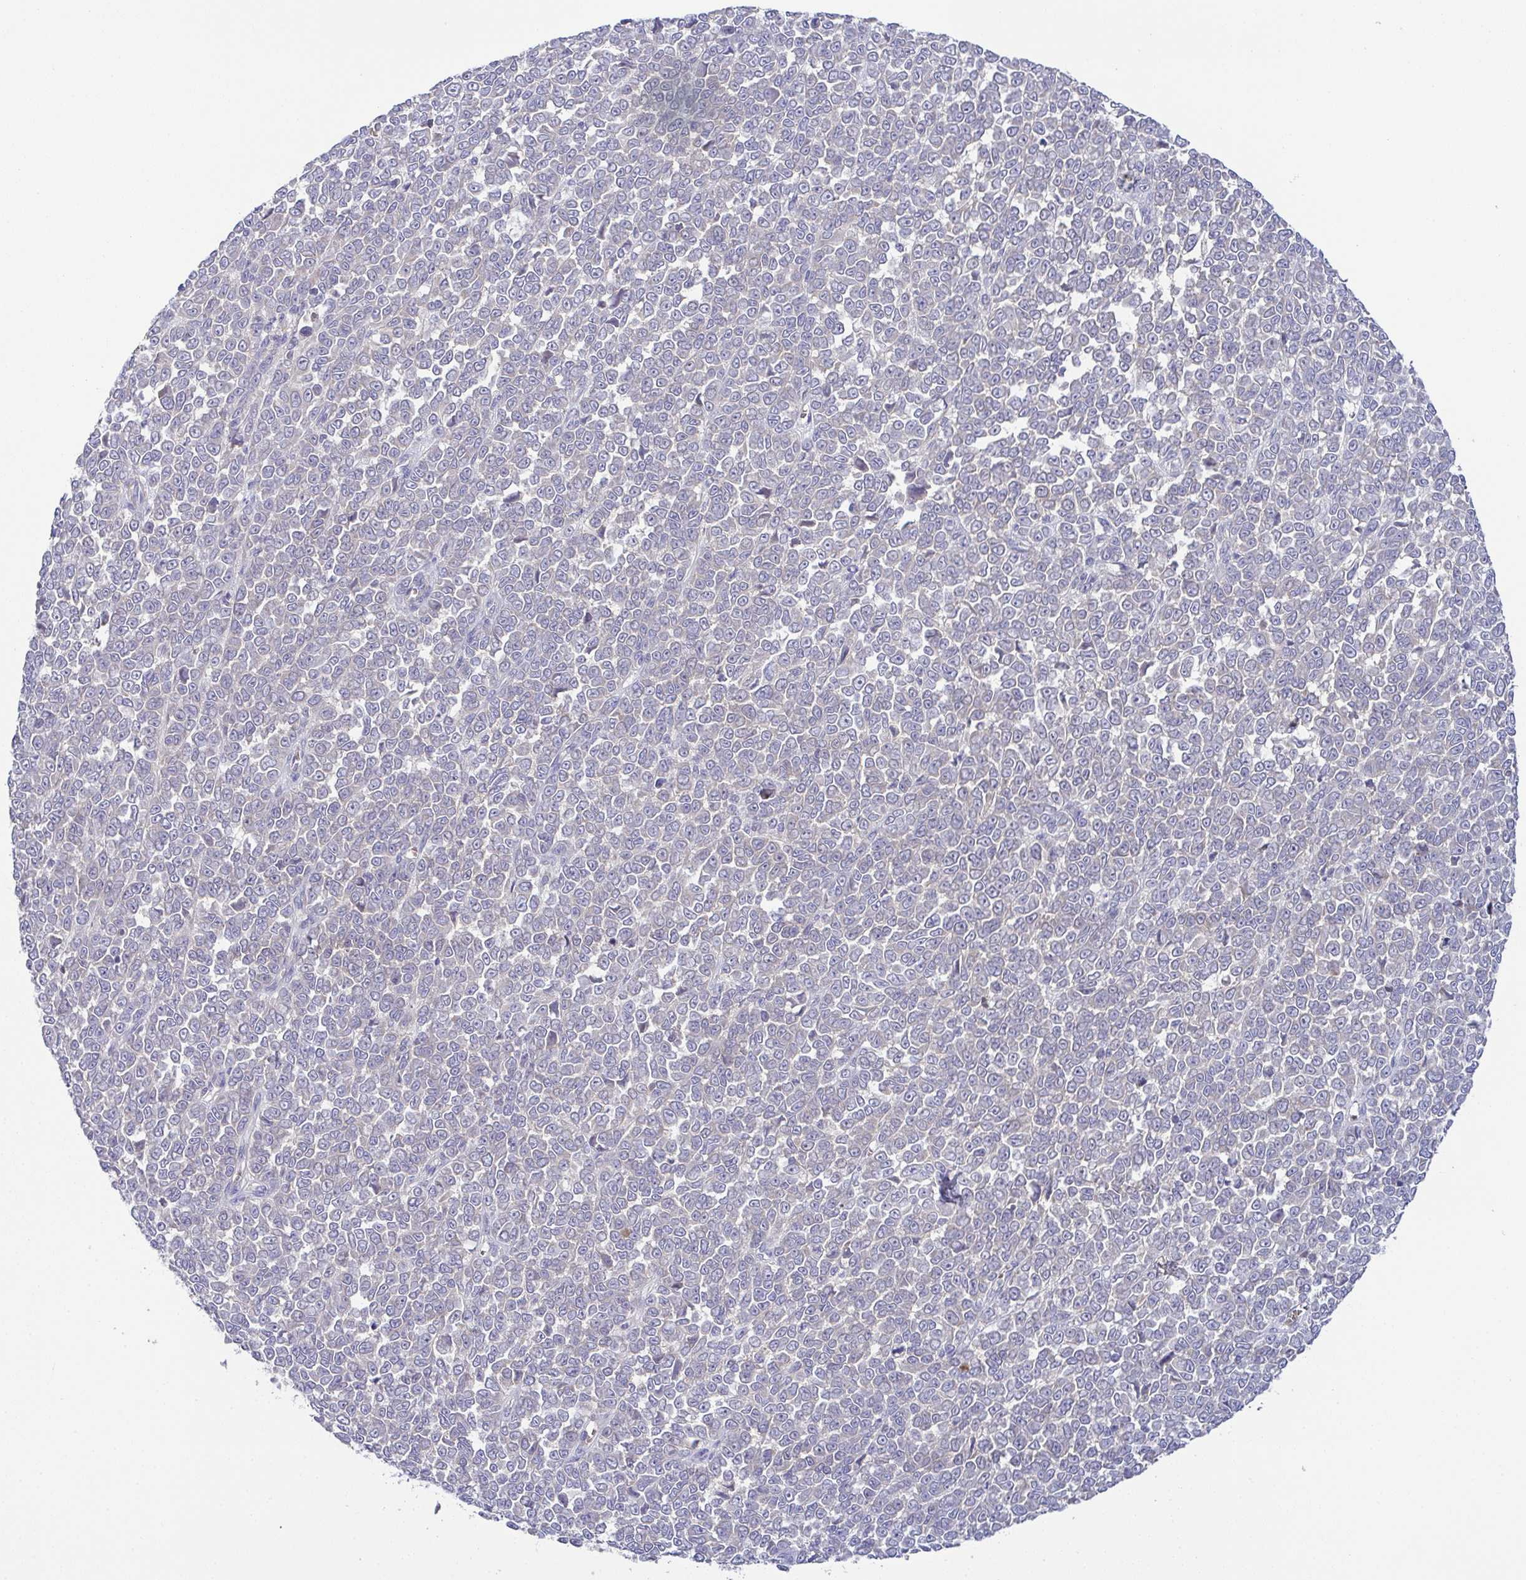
{"staining": {"intensity": "negative", "quantity": "none", "location": "none"}, "tissue": "melanoma", "cell_type": "Tumor cells", "image_type": "cancer", "snomed": [{"axis": "morphology", "description": "Malignant melanoma, NOS"}, {"axis": "topography", "description": "Skin"}], "caption": "Micrograph shows no significant protein staining in tumor cells of melanoma.", "gene": "CFAP97D1", "patient": {"sex": "female", "age": 95}}